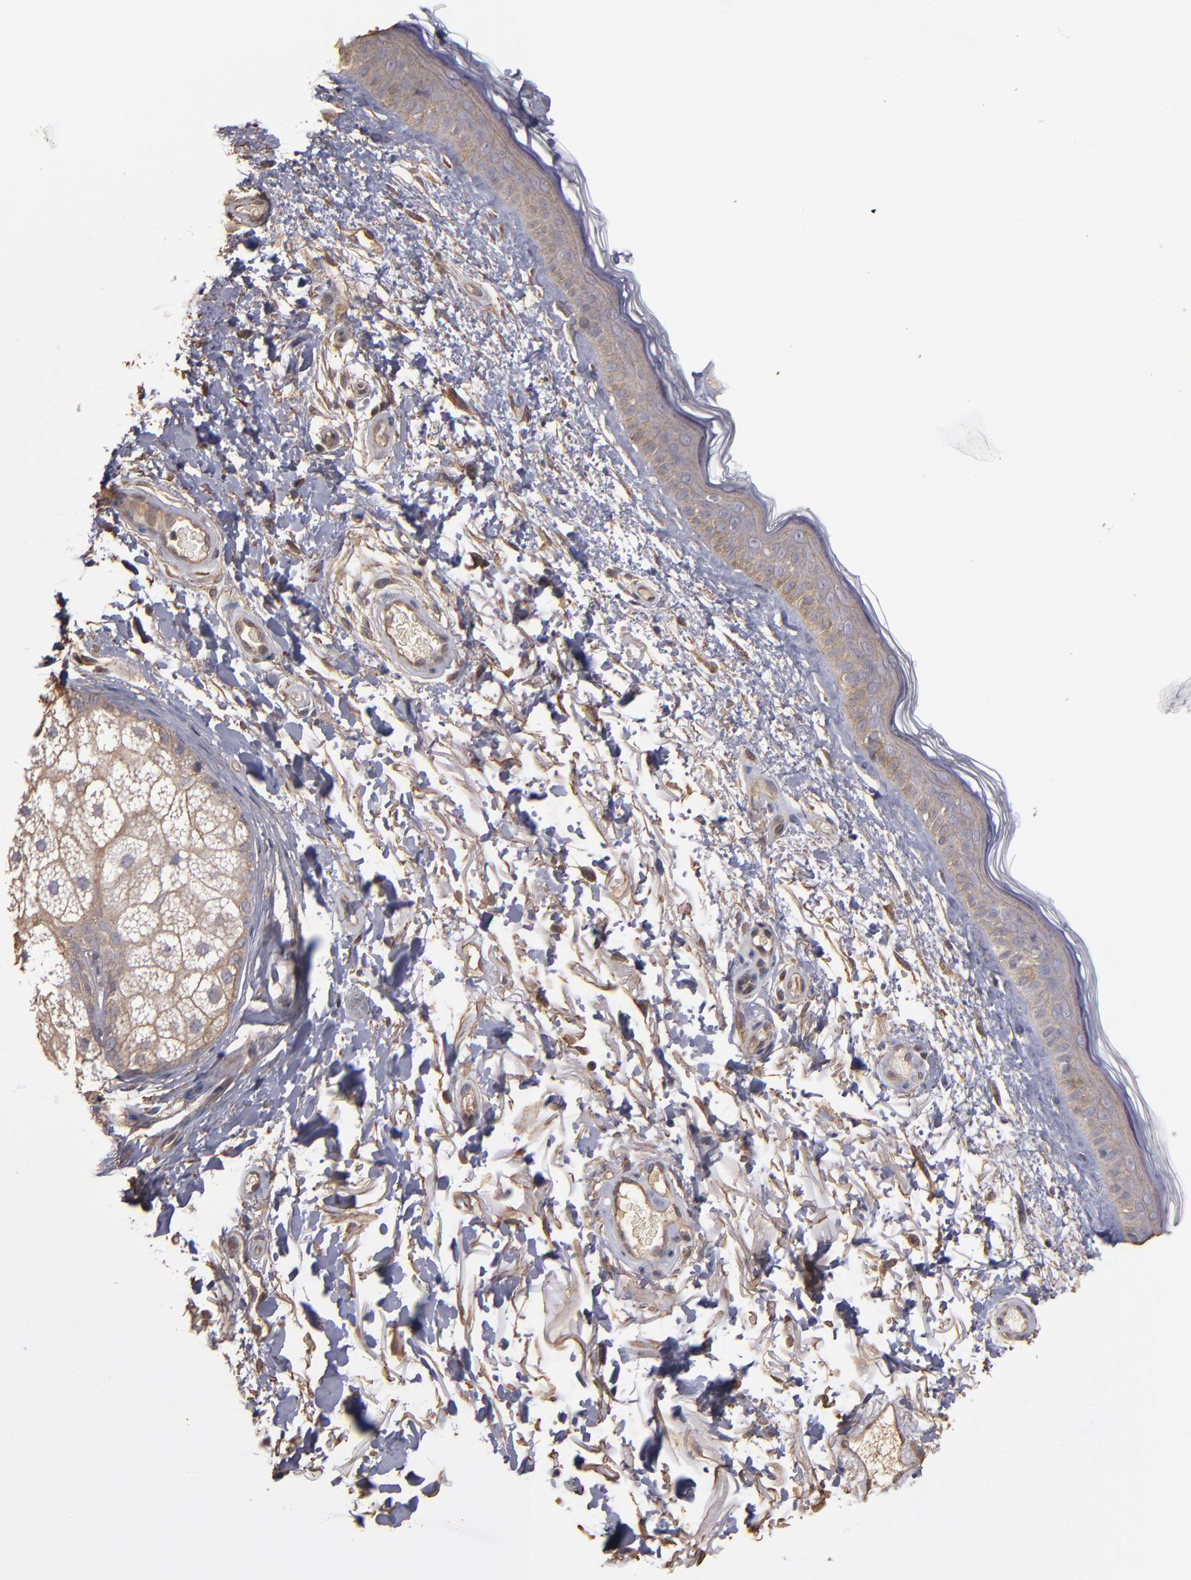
{"staining": {"intensity": "weak", "quantity": ">75%", "location": "cytoplasmic/membranous"}, "tissue": "skin", "cell_type": "Fibroblasts", "image_type": "normal", "snomed": [{"axis": "morphology", "description": "Normal tissue, NOS"}, {"axis": "topography", "description": "Skin"}], "caption": "High-magnification brightfield microscopy of normal skin stained with DAB (3,3'-diaminobenzidine) (brown) and counterstained with hematoxylin (blue). fibroblasts exhibit weak cytoplasmic/membranous positivity is present in about>75% of cells. The staining was performed using DAB, with brown indicating positive protein expression. Nuclei are stained blue with hematoxylin.", "gene": "DMD", "patient": {"sex": "male", "age": 63}}